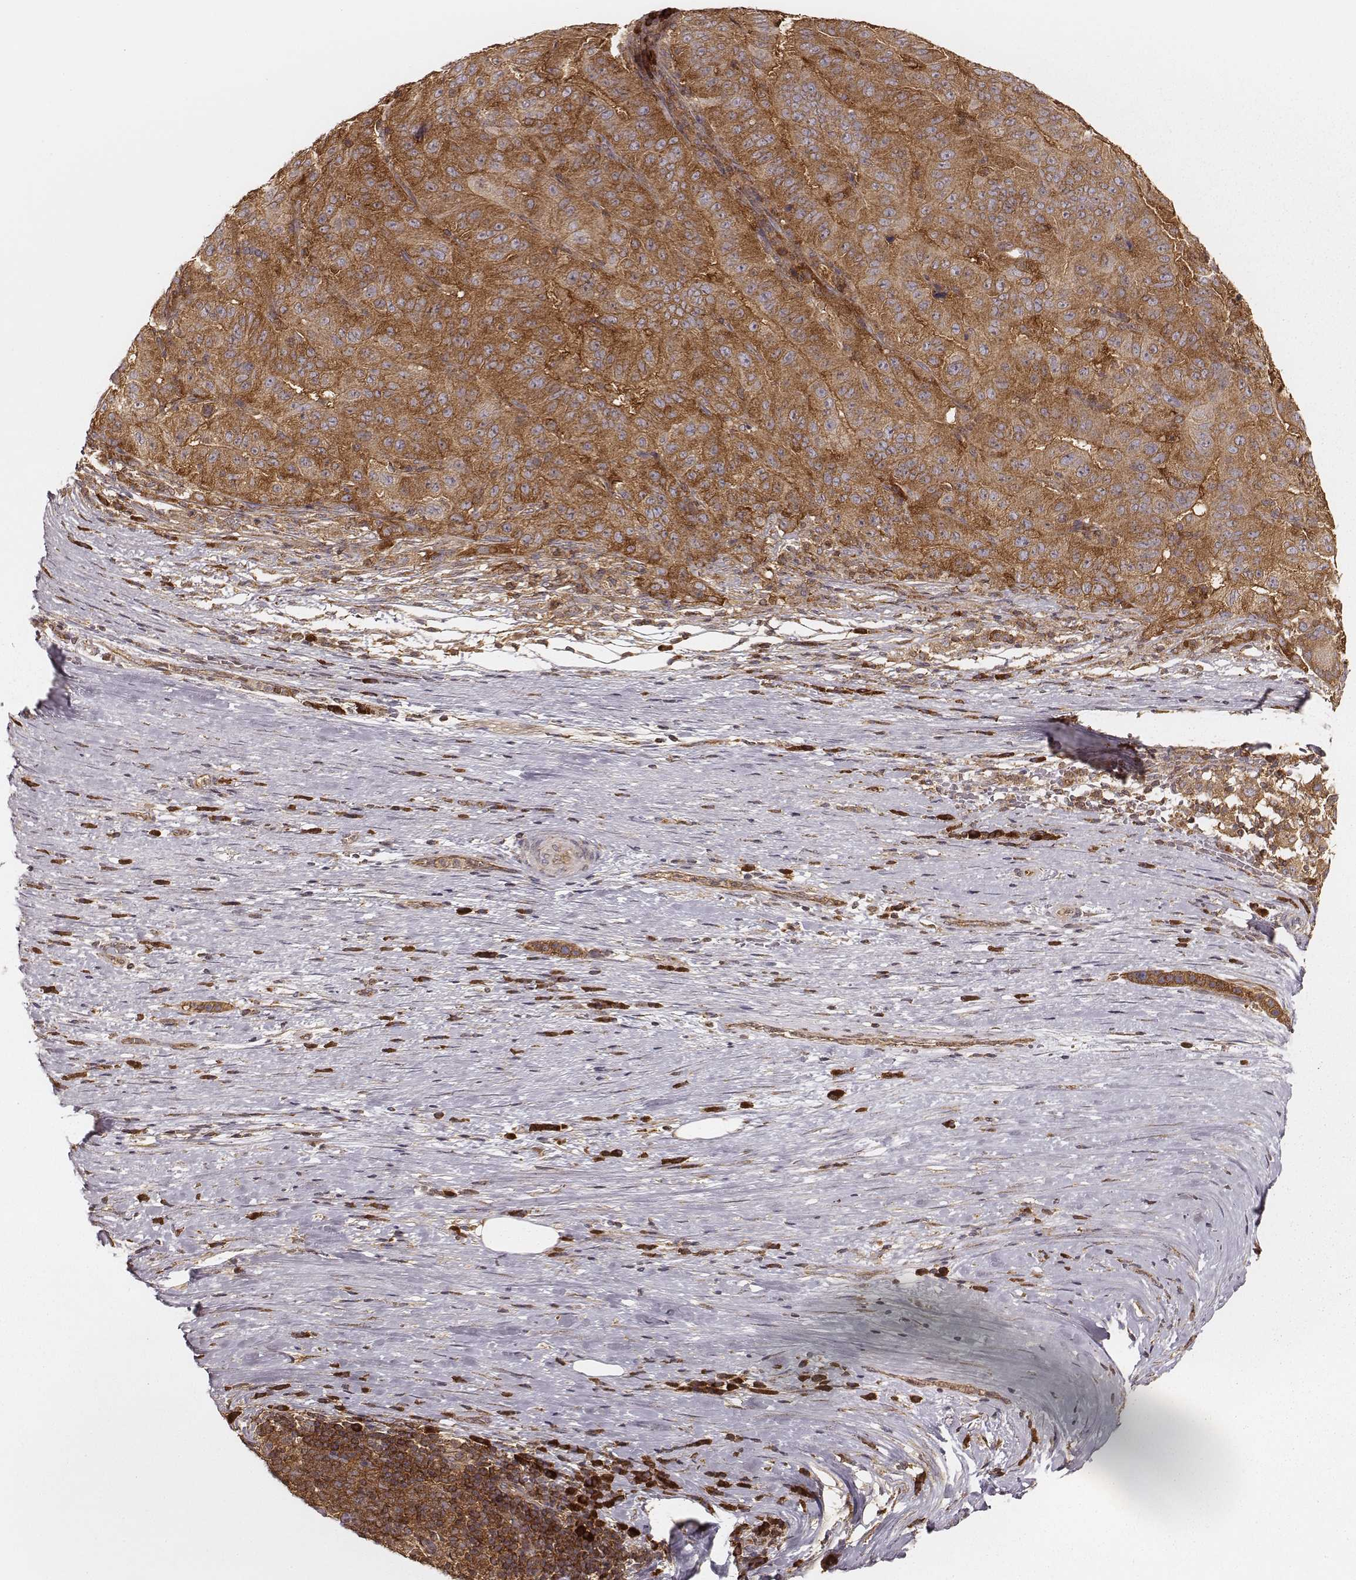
{"staining": {"intensity": "strong", "quantity": ">75%", "location": "cytoplasmic/membranous"}, "tissue": "pancreatic cancer", "cell_type": "Tumor cells", "image_type": "cancer", "snomed": [{"axis": "morphology", "description": "Adenocarcinoma, NOS"}, {"axis": "topography", "description": "Pancreas"}], "caption": "Strong cytoplasmic/membranous expression for a protein is present in about >75% of tumor cells of pancreatic adenocarcinoma using IHC.", "gene": "CARS1", "patient": {"sex": "male", "age": 63}}